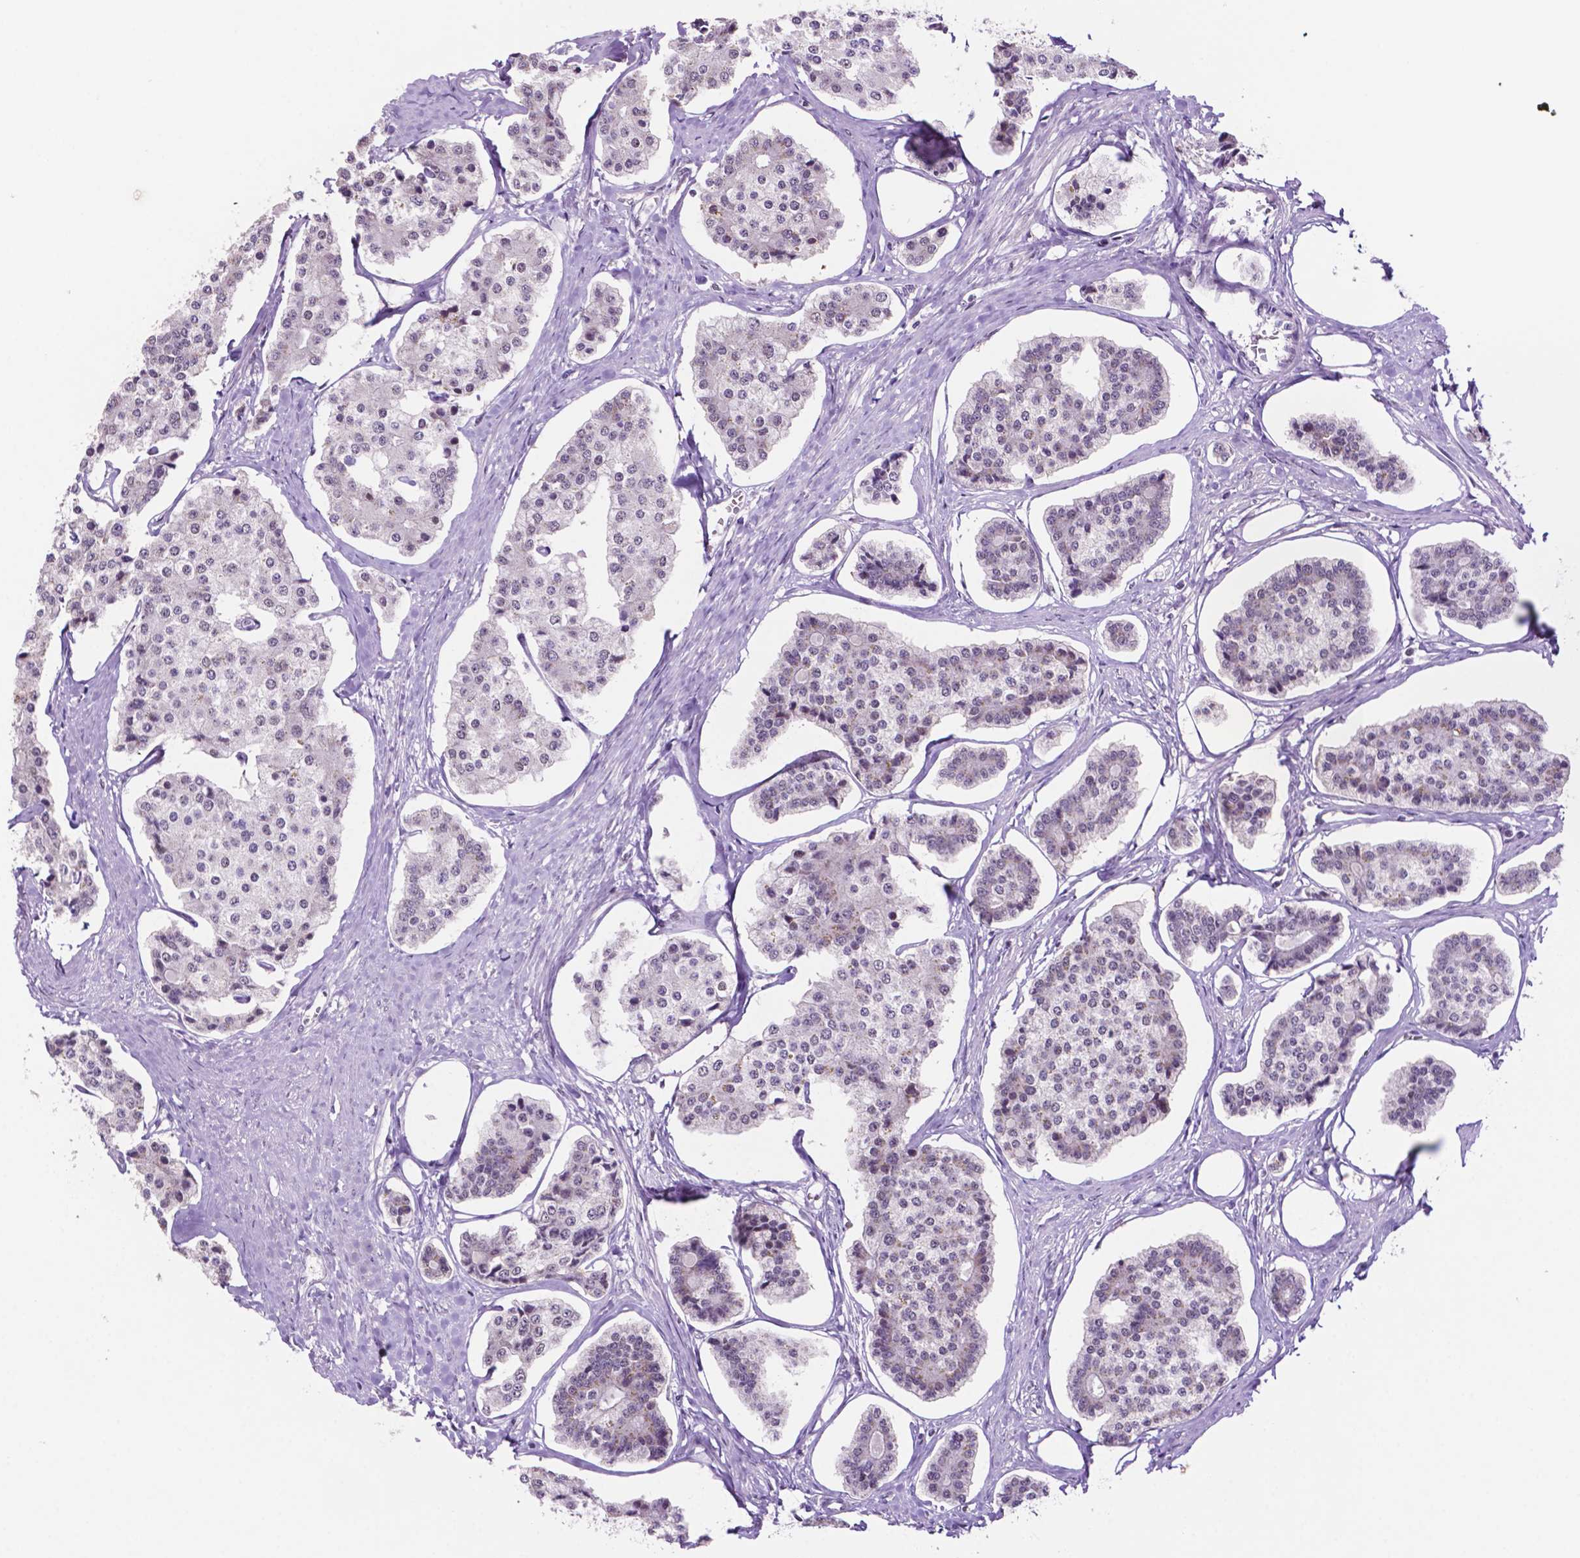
{"staining": {"intensity": "negative", "quantity": "none", "location": "none"}, "tissue": "carcinoid", "cell_type": "Tumor cells", "image_type": "cancer", "snomed": [{"axis": "morphology", "description": "Carcinoid, malignant, NOS"}, {"axis": "topography", "description": "Small intestine"}], "caption": "Immunohistochemistry micrograph of malignant carcinoid stained for a protein (brown), which reveals no positivity in tumor cells.", "gene": "NCOR1", "patient": {"sex": "female", "age": 65}}